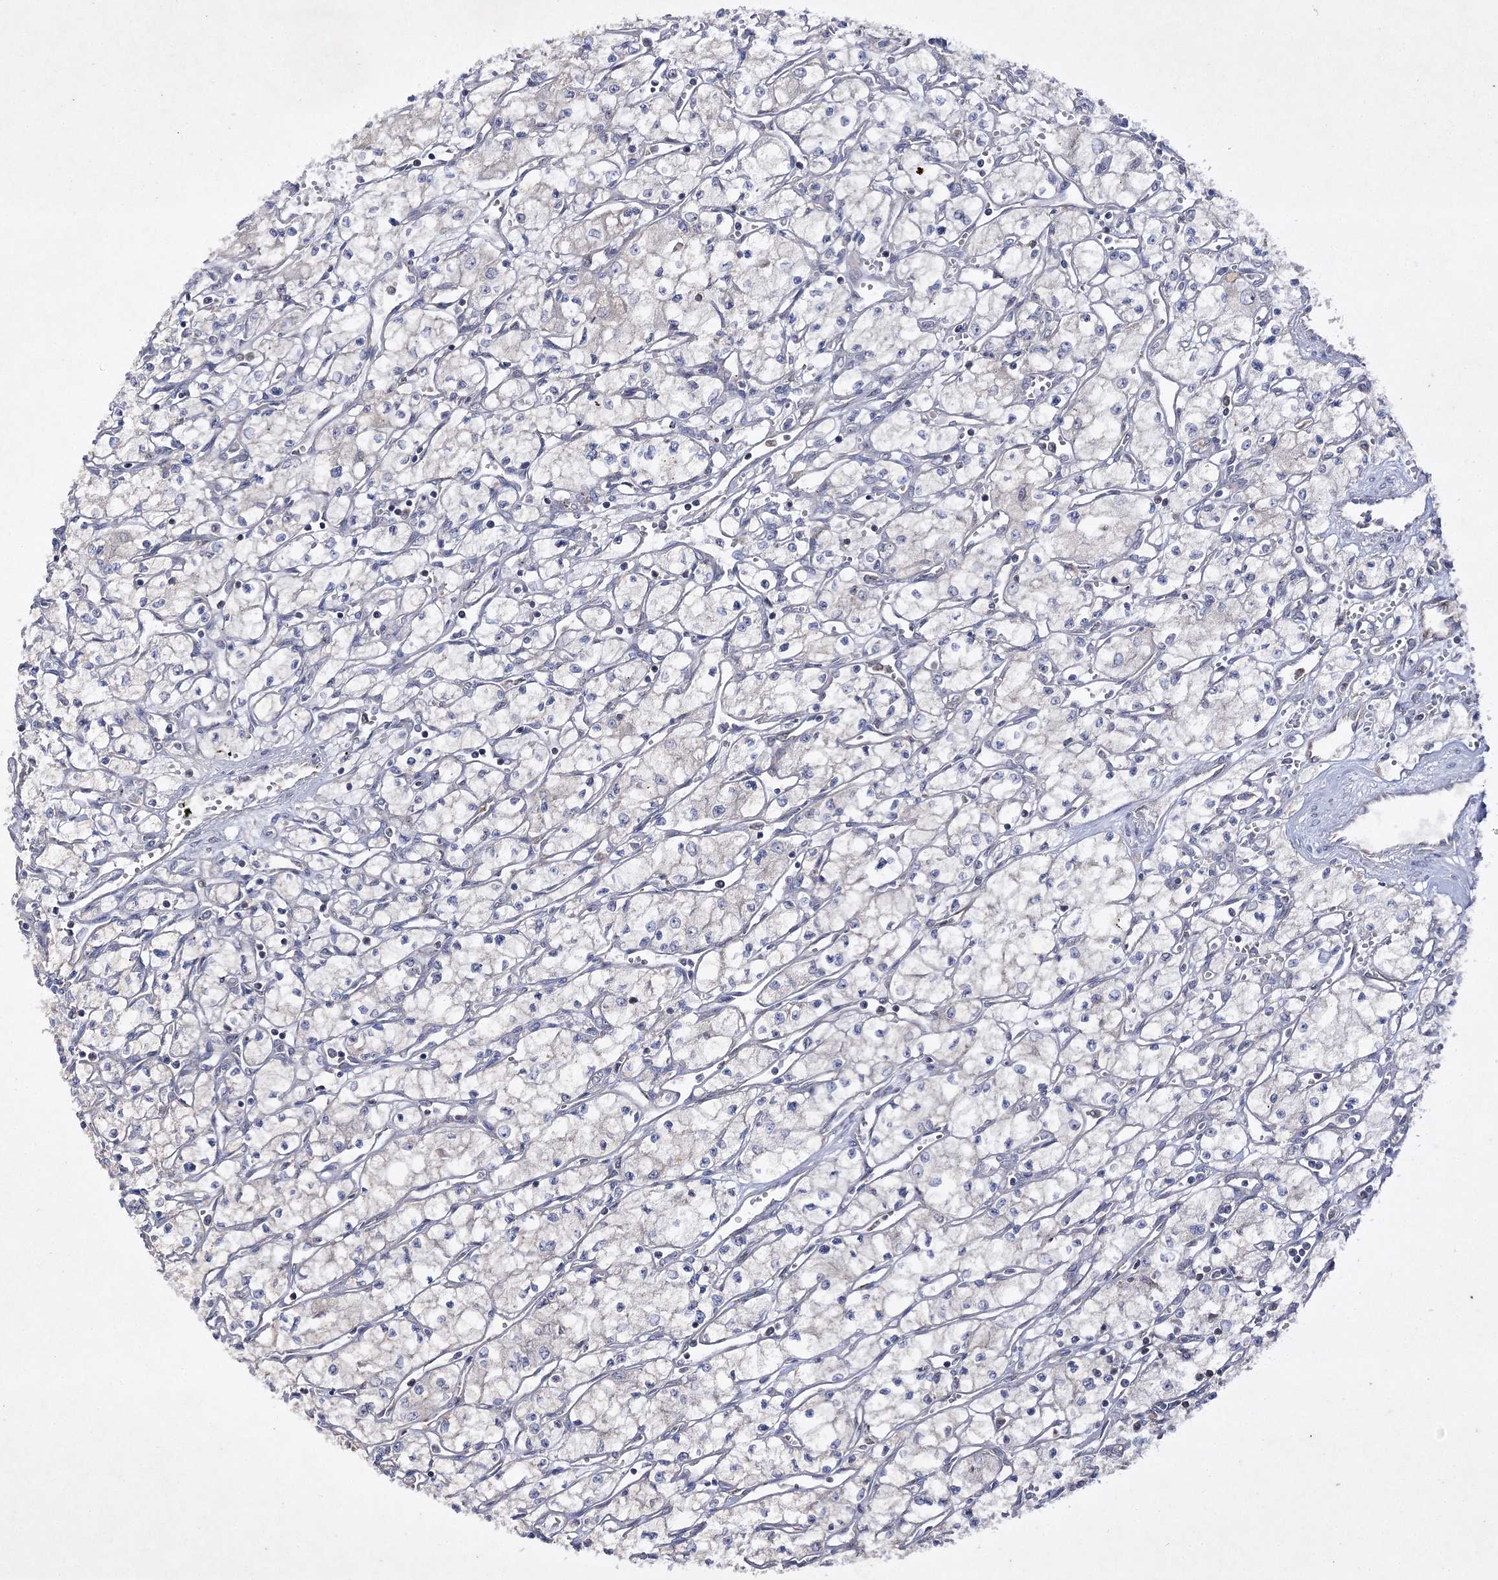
{"staining": {"intensity": "negative", "quantity": "none", "location": "none"}, "tissue": "renal cancer", "cell_type": "Tumor cells", "image_type": "cancer", "snomed": [{"axis": "morphology", "description": "Adenocarcinoma, NOS"}, {"axis": "topography", "description": "Kidney"}], "caption": "Tumor cells are negative for brown protein staining in renal cancer. (Immunohistochemistry (ihc), brightfield microscopy, high magnification).", "gene": "BCR", "patient": {"sex": "male", "age": 59}}